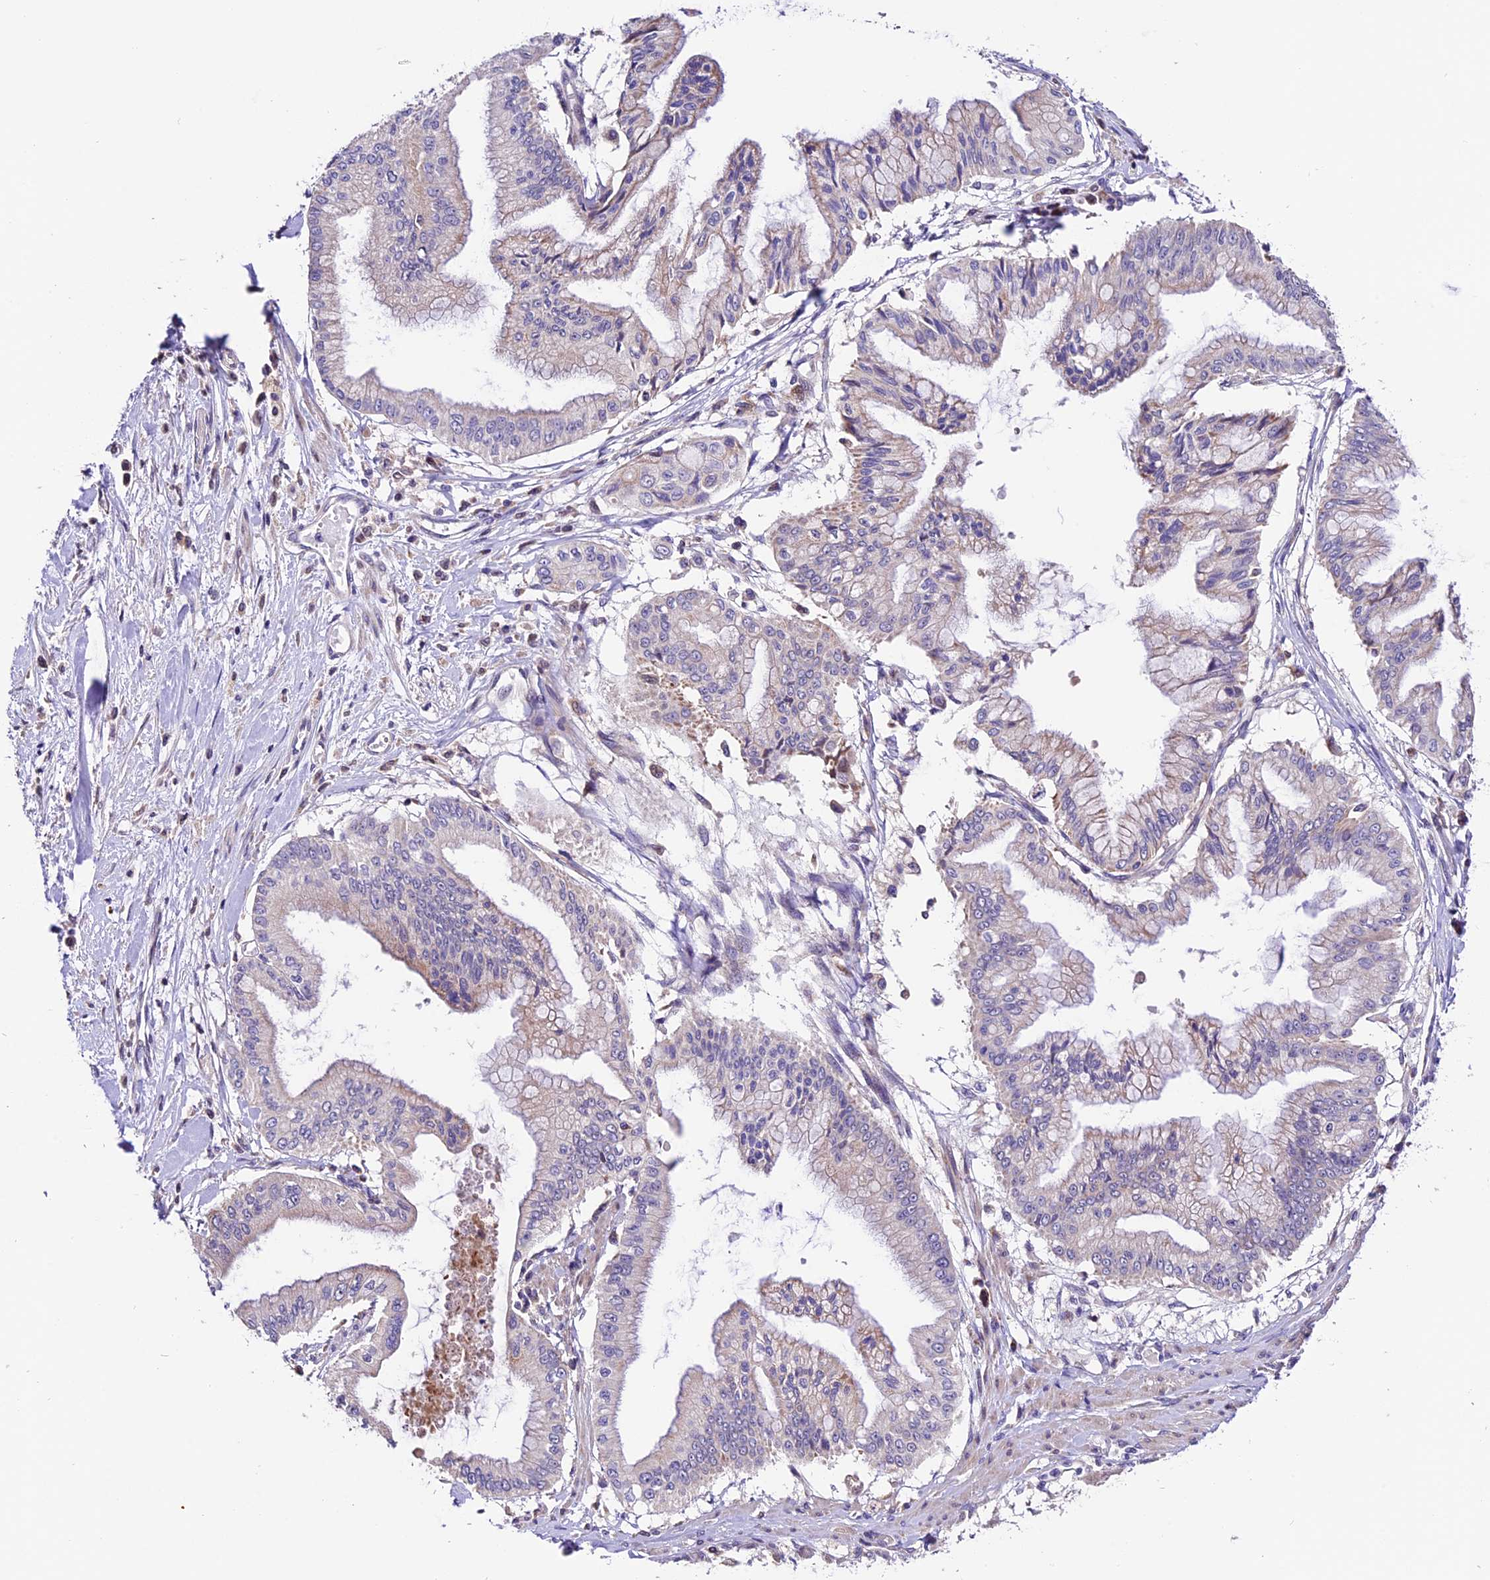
{"staining": {"intensity": "negative", "quantity": "none", "location": "none"}, "tissue": "pancreatic cancer", "cell_type": "Tumor cells", "image_type": "cancer", "snomed": [{"axis": "morphology", "description": "Adenocarcinoma, NOS"}, {"axis": "topography", "description": "Pancreas"}], "caption": "High power microscopy image of an immunohistochemistry image of pancreatic cancer, revealing no significant expression in tumor cells. Nuclei are stained in blue.", "gene": "DDX28", "patient": {"sex": "male", "age": 46}}